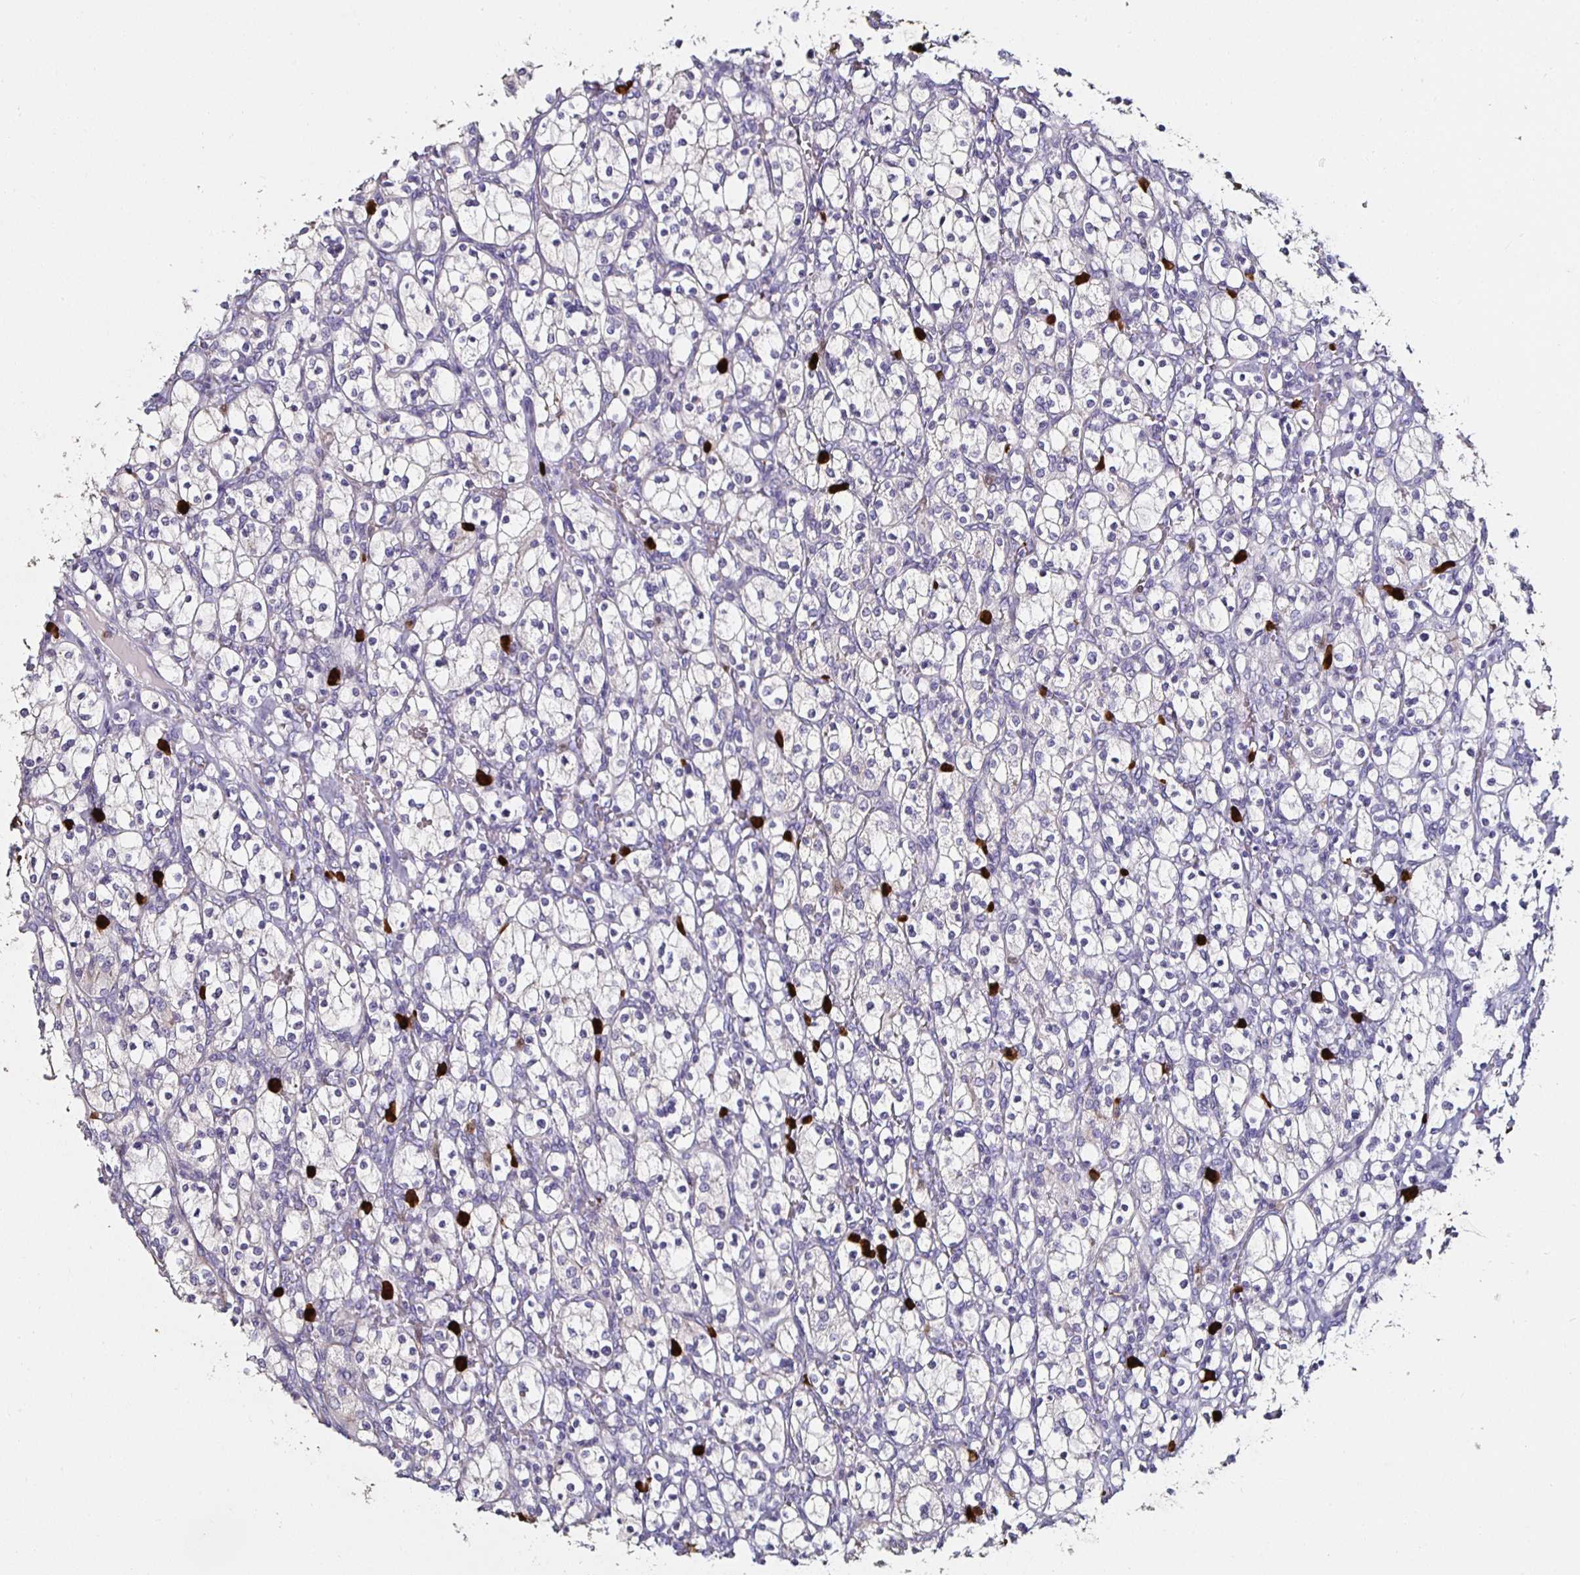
{"staining": {"intensity": "negative", "quantity": "none", "location": "none"}, "tissue": "renal cancer", "cell_type": "Tumor cells", "image_type": "cancer", "snomed": [{"axis": "morphology", "description": "Adenocarcinoma, NOS"}, {"axis": "topography", "description": "Kidney"}], "caption": "This photomicrograph is of adenocarcinoma (renal) stained with immunohistochemistry (IHC) to label a protein in brown with the nuclei are counter-stained blue. There is no expression in tumor cells. Nuclei are stained in blue.", "gene": "TLR4", "patient": {"sex": "female", "age": 83}}